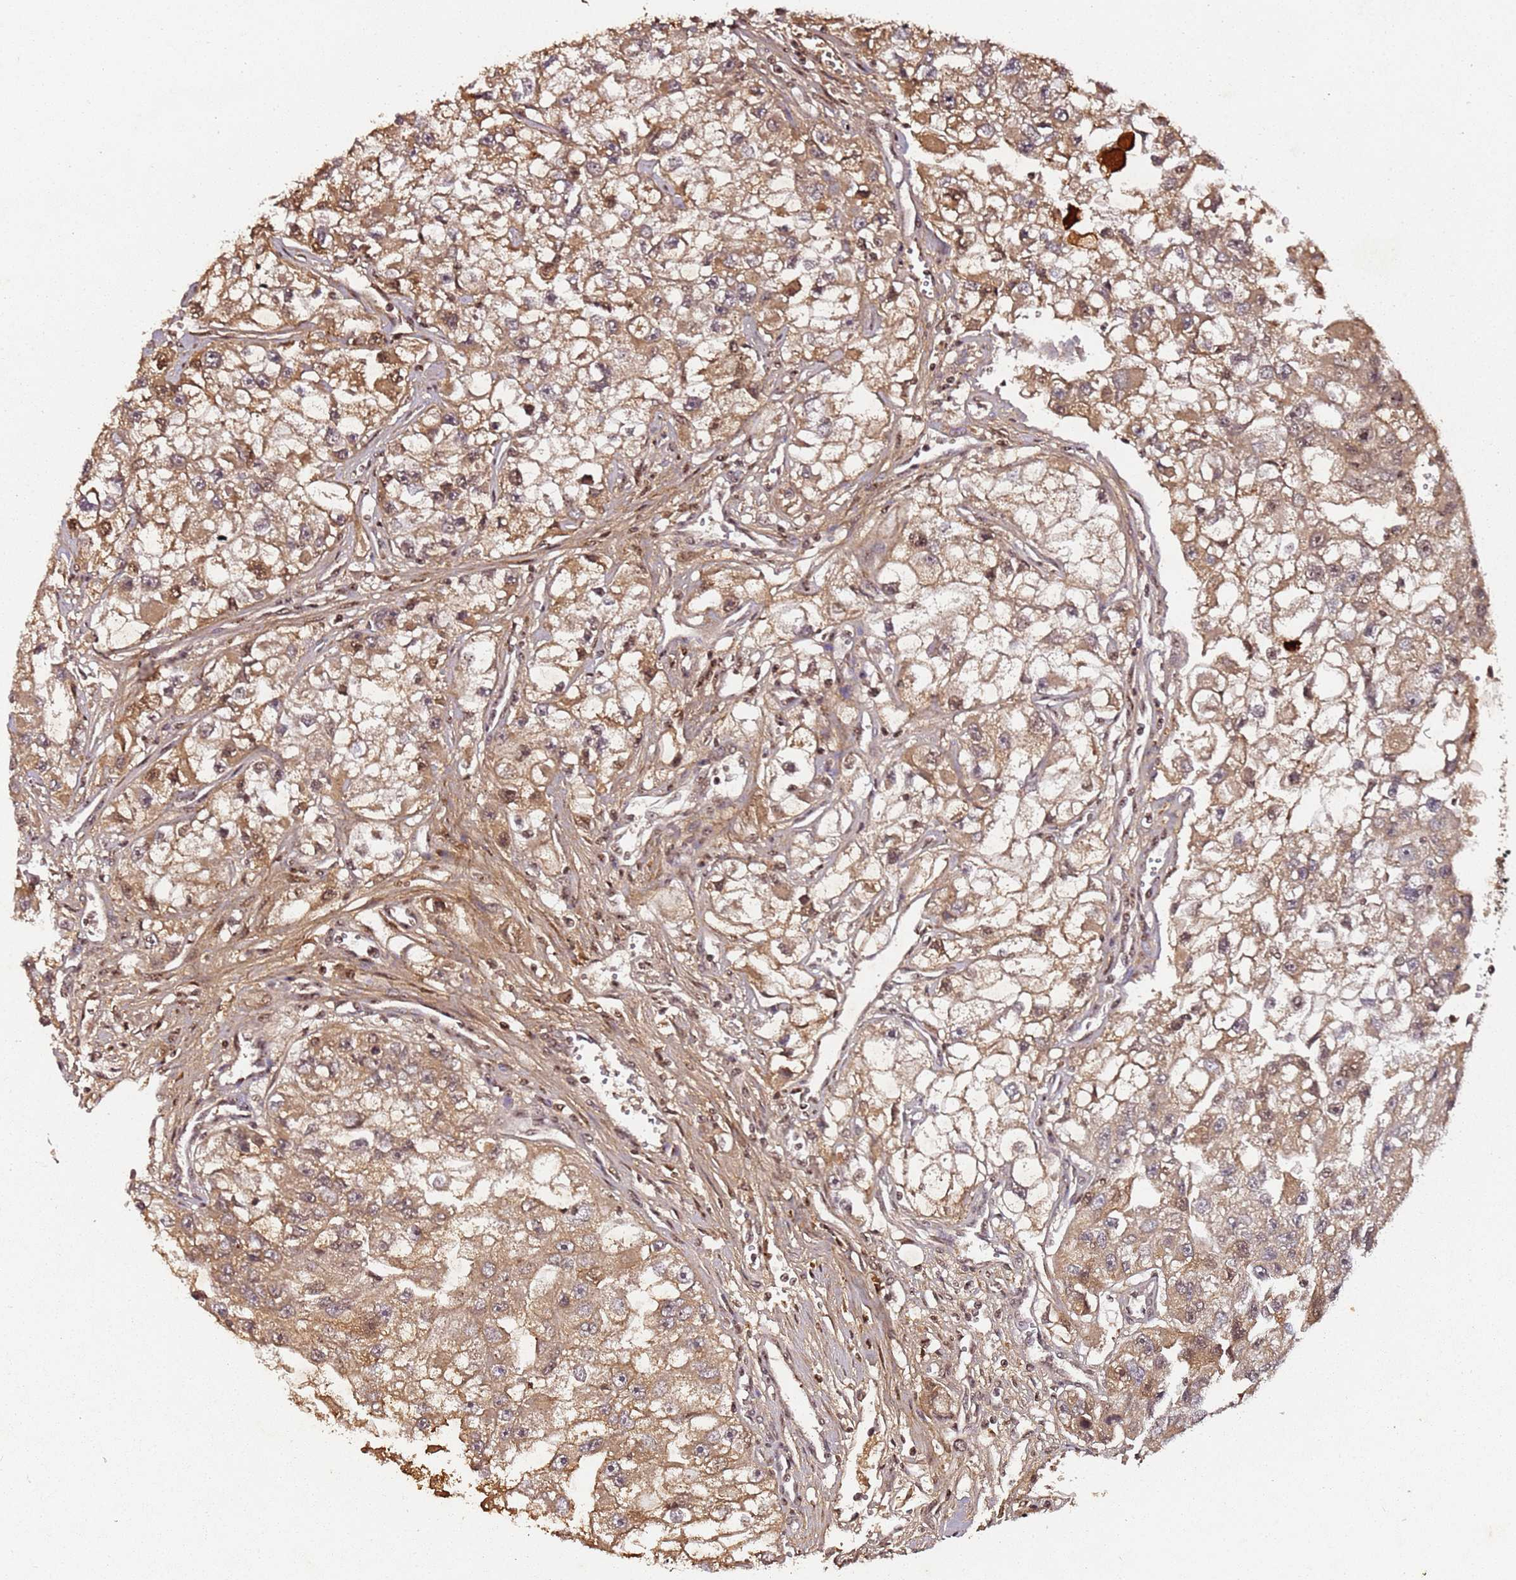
{"staining": {"intensity": "moderate", "quantity": ">75%", "location": "cytoplasmic/membranous"}, "tissue": "renal cancer", "cell_type": "Tumor cells", "image_type": "cancer", "snomed": [{"axis": "morphology", "description": "Adenocarcinoma, NOS"}, {"axis": "topography", "description": "Kidney"}], "caption": "This image displays immunohistochemistry (IHC) staining of renal cancer (adenocarcinoma), with medium moderate cytoplasmic/membranous positivity in approximately >75% of tumor cells.", "gene": "COL1A2", "patient": {"sex": "male", "age": 63}}